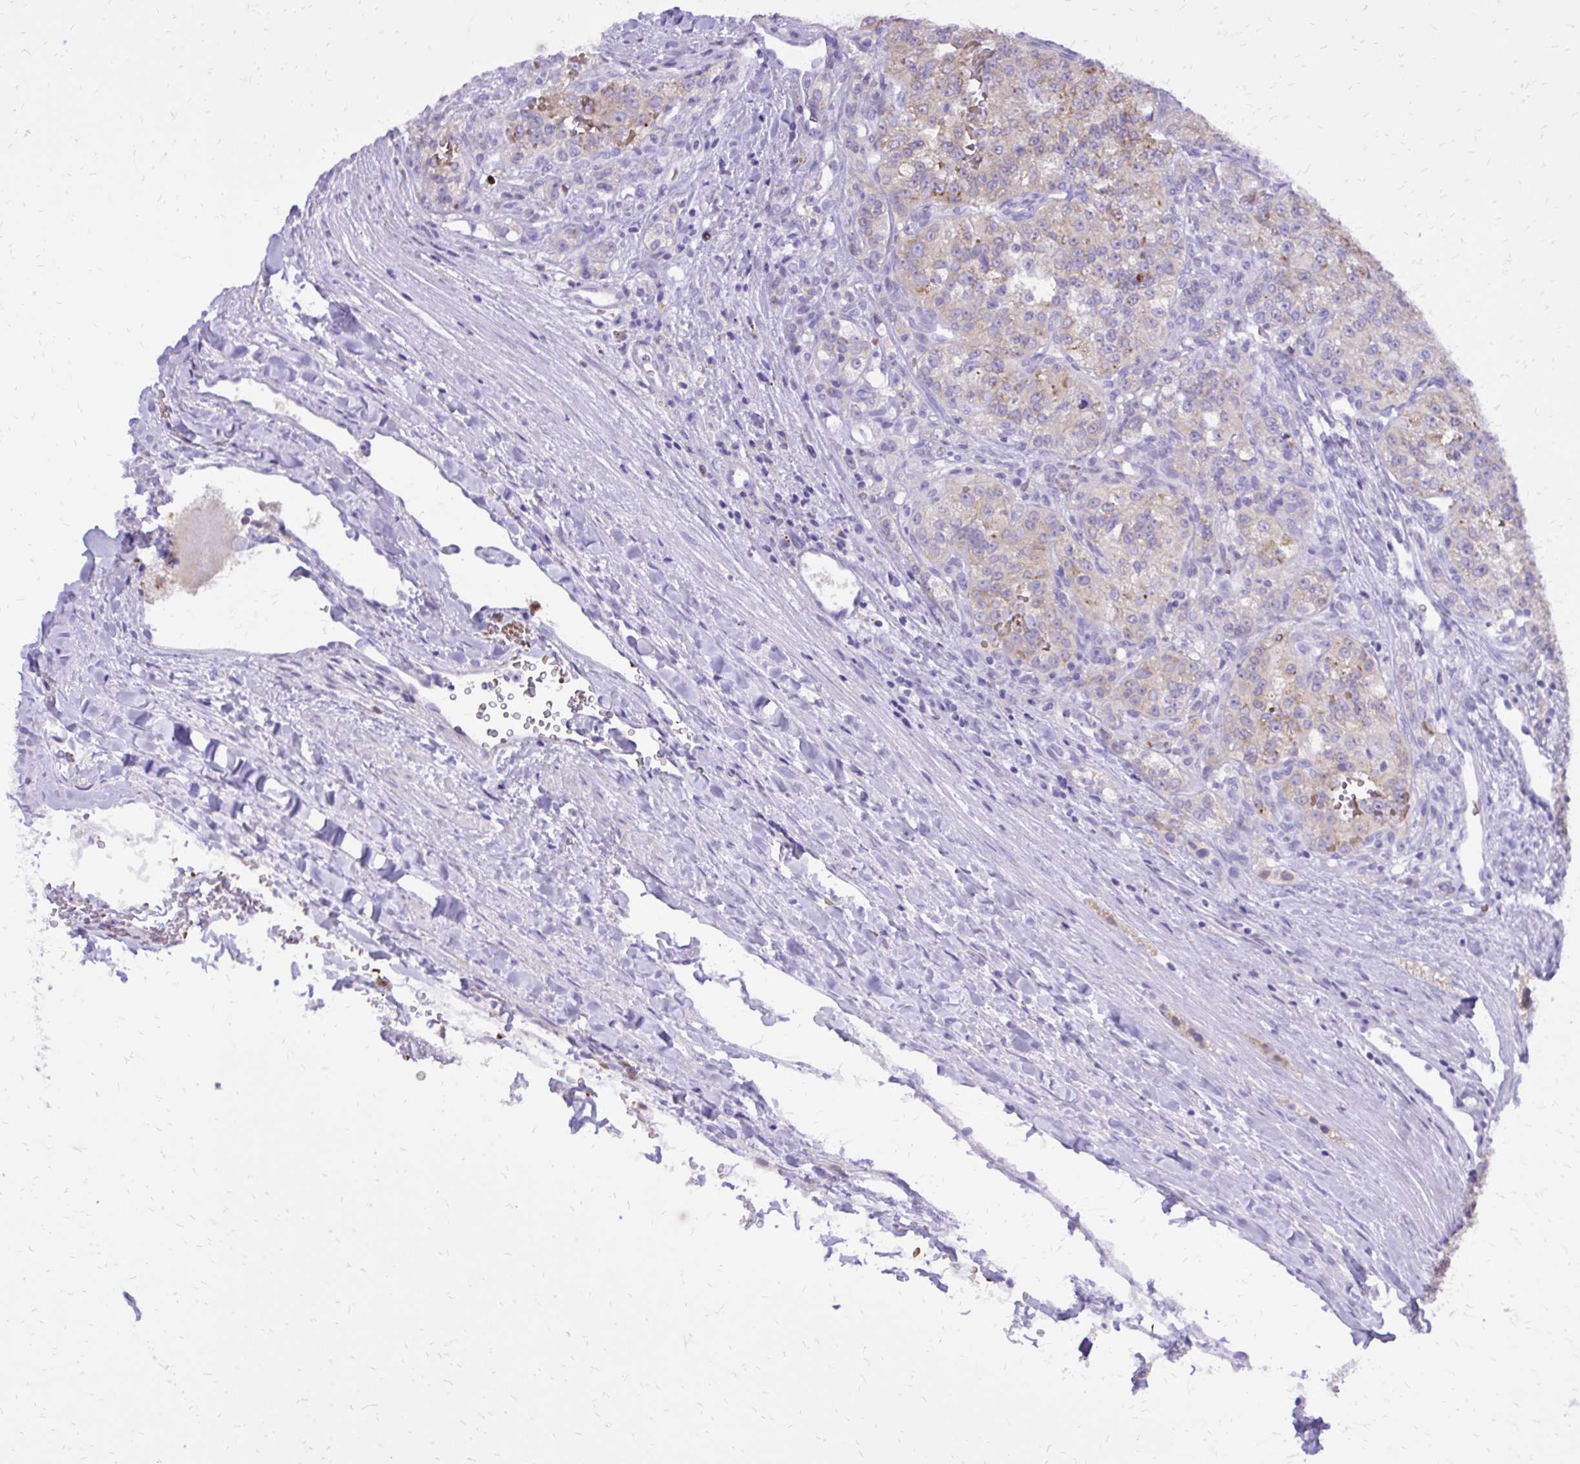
{"staining": {"intensity": "weak", "quantity": "<25%", "location": "cytoplasmic/membranous"}, "tissue": "renal cancer", "cell_type": "Tumor cells", "image_type": "cancer", "snomed": [{"axis": "morphology", "description": "Adenocarcinoma, NOS"}, {"axis": "topography", "description": "Kidney"}], "caption": "There is no significant expression in tumor cells of renal cancer.", "gene": "CAT", "patient": {"sex": "female", "age": 63}}